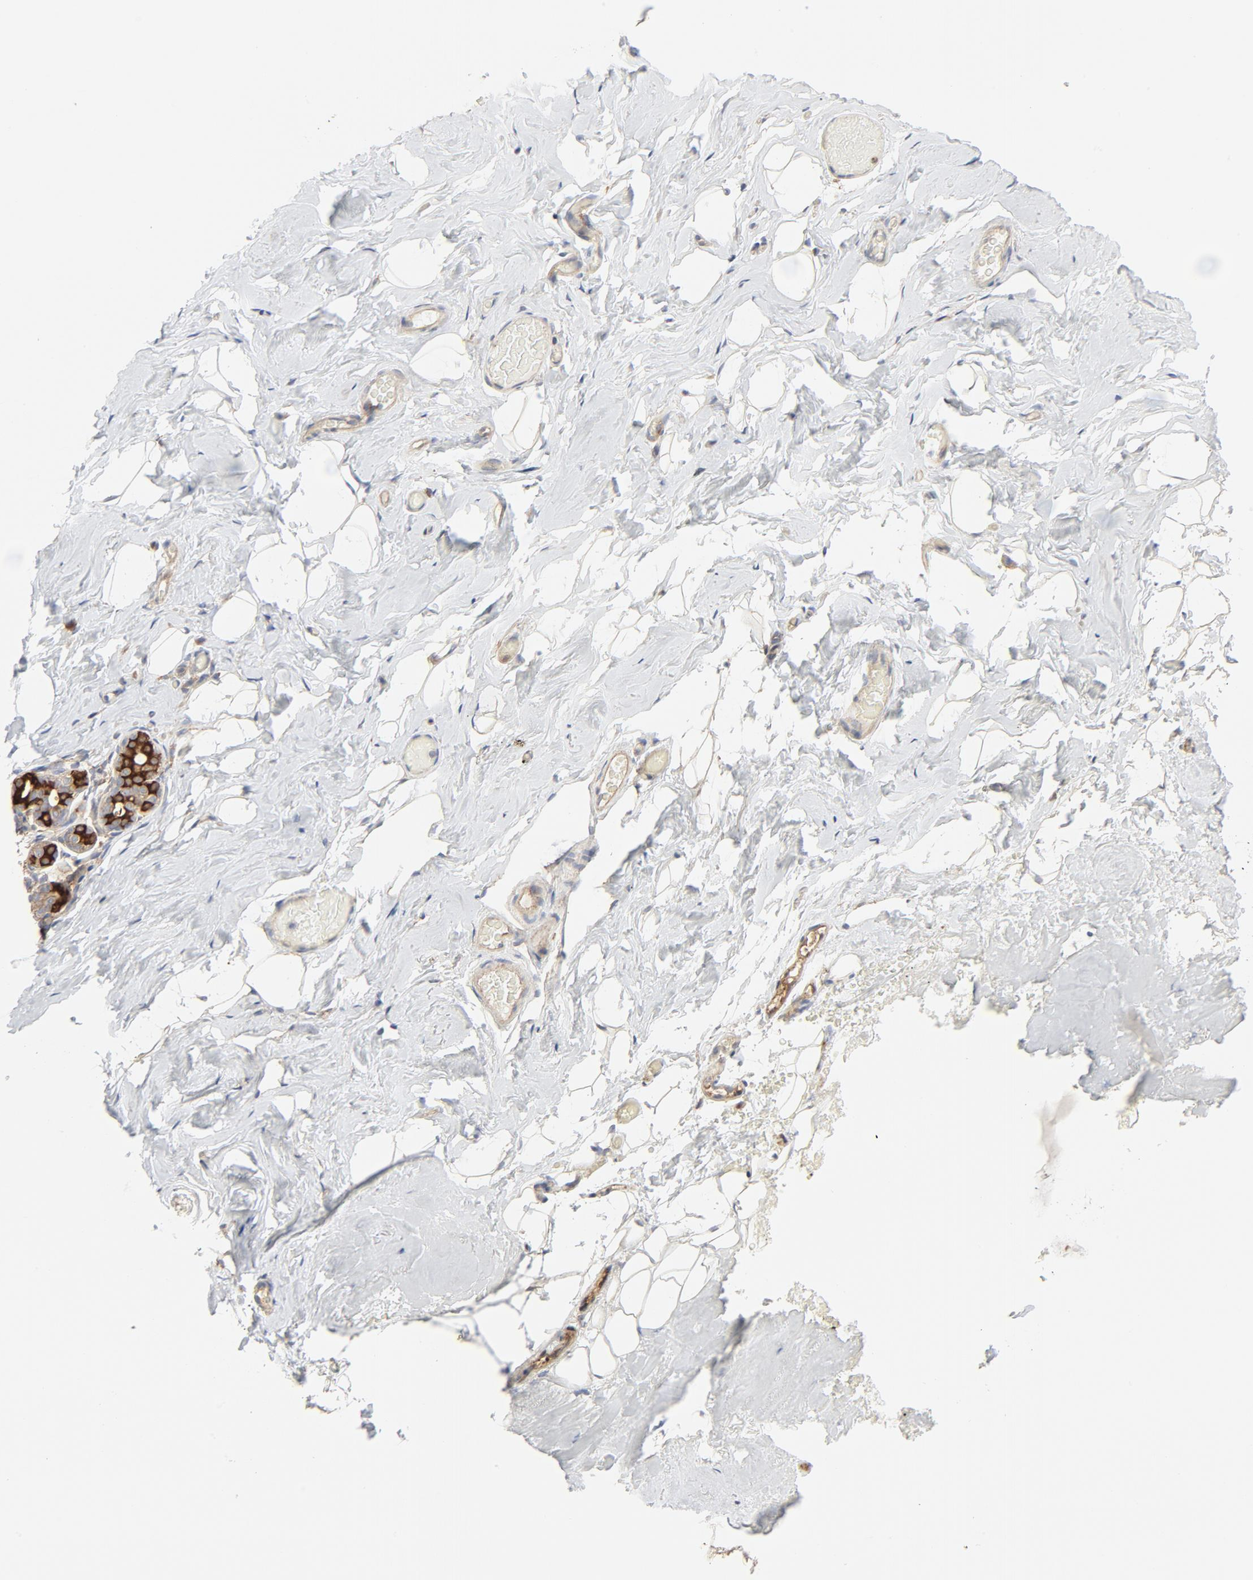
{"staining": {"intensity": "moderate", "quantity": ">75%", "location": "cytoplasmic/membranous"}, "tissue": "breast", "cell_type": "Adipocytes", "image_type": "normal", "snomed": [{"axis": "morphology", "description": "Normal tissue, NOS"}, {"axis": "topography", "description": "Breast"}, {"axis": "topography", "description": "Soft tissue"}], "caption": "Breast was stained to show a protein in brown. There is medium levels of moderate cytoplasmic/membranous staining in approximately >75% of adipocytes. The protein of interest is shown in brown color, while the nuclei are stained blue.", "gene": "RABEP1", "patient": {"sex": "female", "age": 75}}